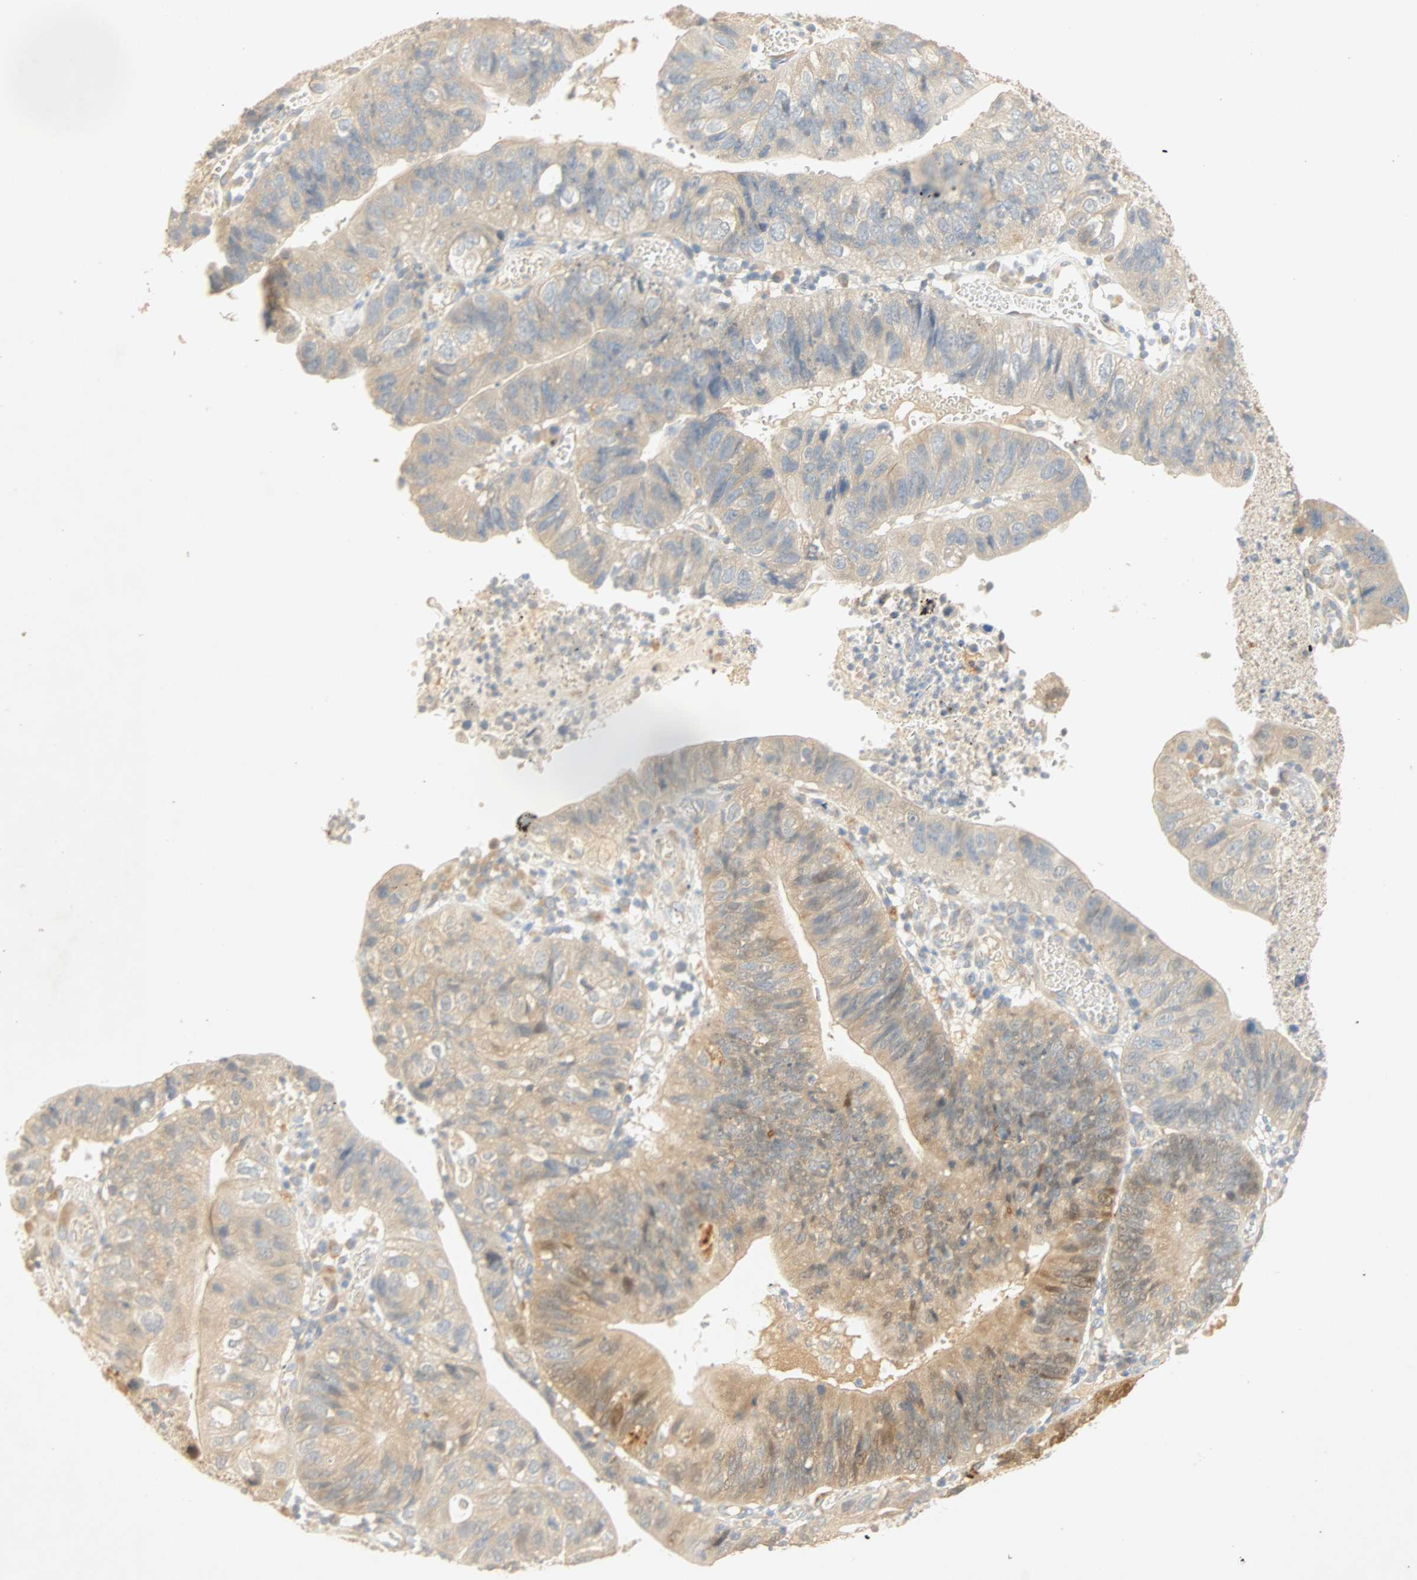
{"staining": {"intensity": "moderate", "quantity": "<25%", "location": "cytoplasmic/membranous"}, "tissue": "stomach cancer", "cell_type": "Tumor cells", "image_type": "cancer", "snomed": [{"axis": "morphology", "description": "Adenocarcinoma, NOS"}, {"axis": "topography", "description": "Stomach"}], "caption": "A brown stain shows moderate cytoplasmic/membranous staining of a protein in human stomach cancer tumor cells.", "gene": "SELENBP1", "patient": {"sex": "male", "age": 59}}